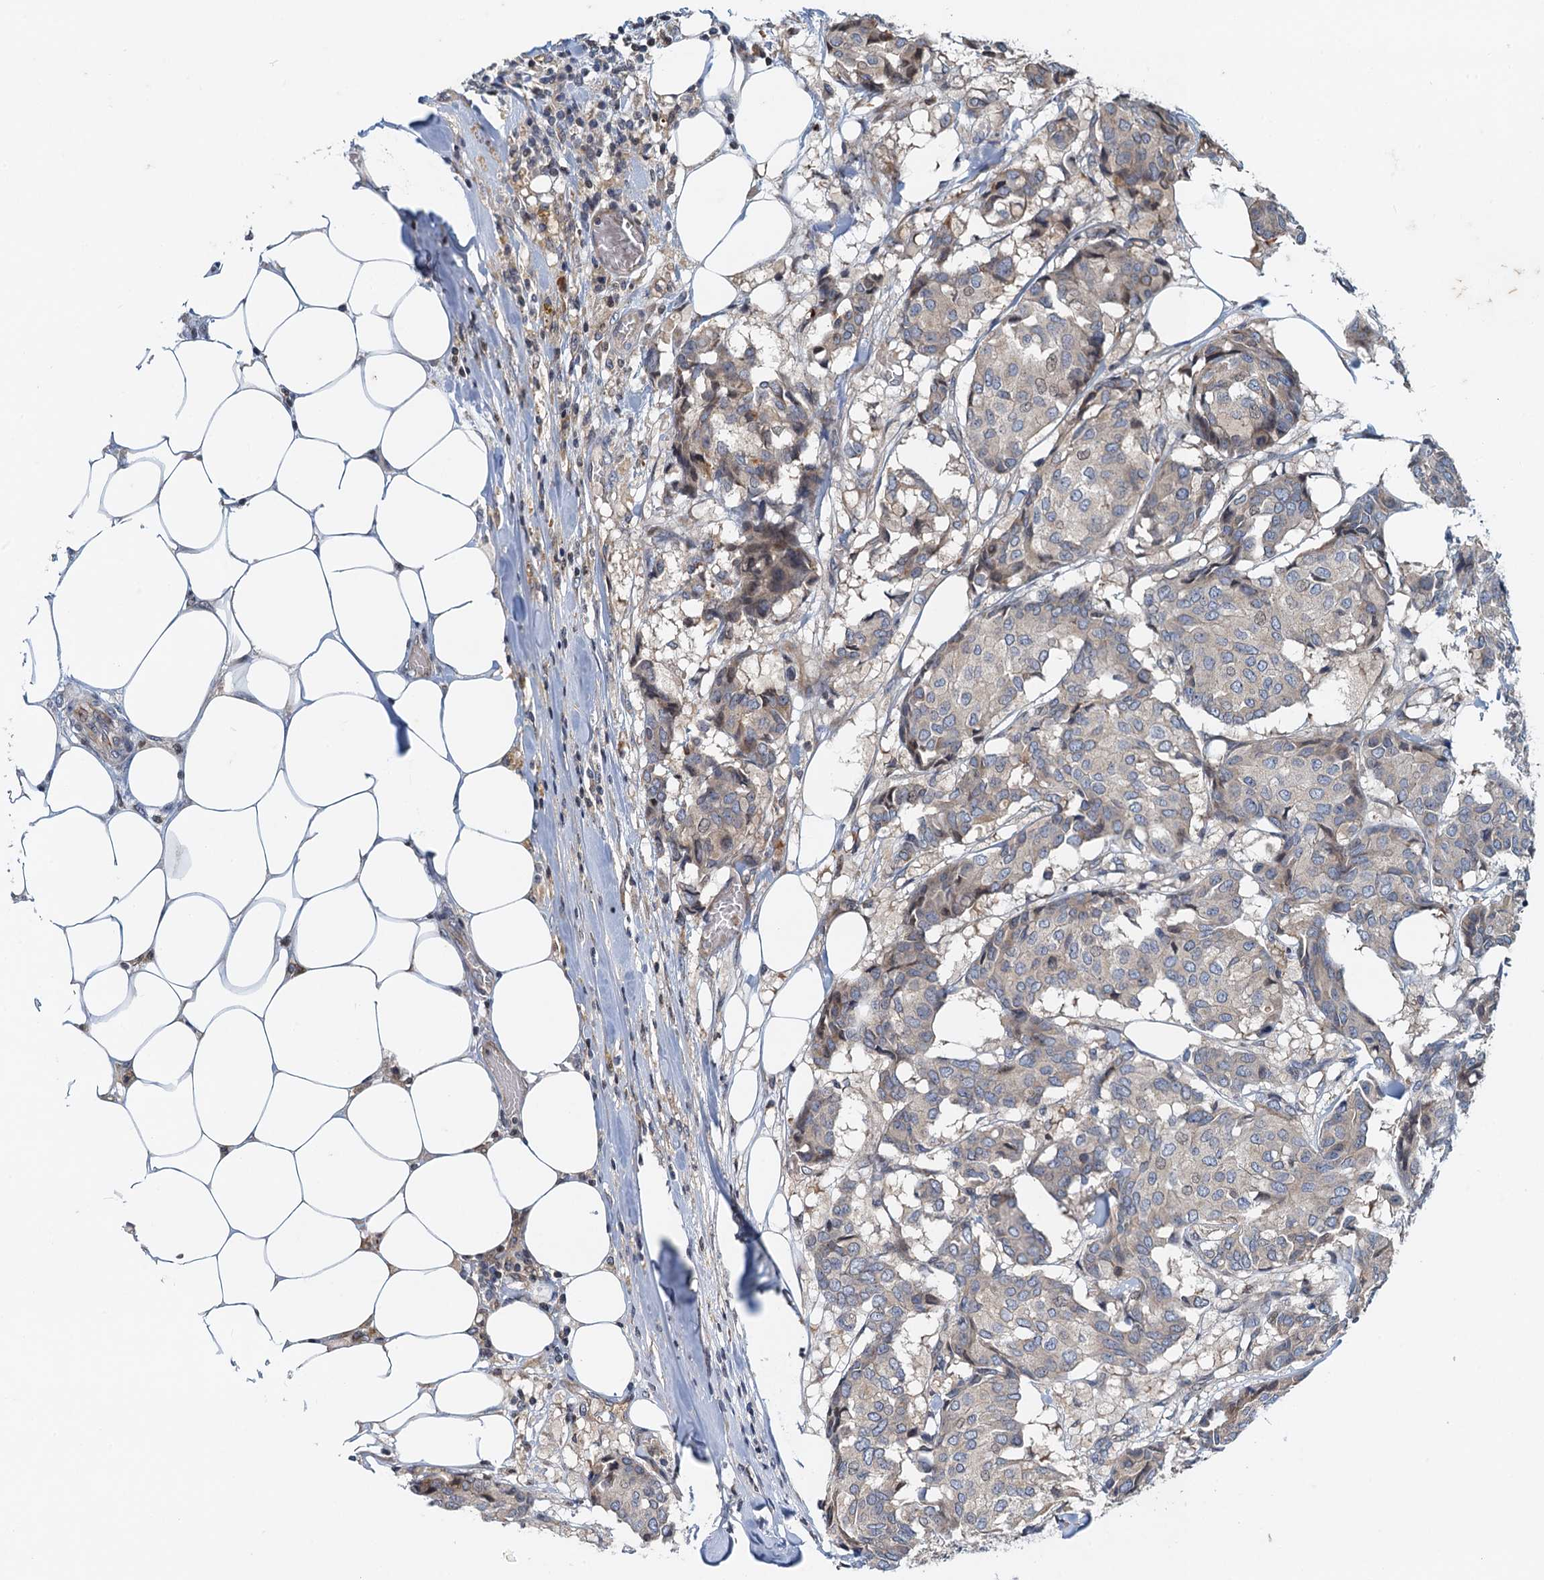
{"staining": {"intensity": "negative", "quantity": "none", "location": "none"}, "tissue": "breast cancer", "cell_type": "Tumor cells", "image_type": "cancer", "snomed": [{"axis": "morphology", "description": "Duct carcinoma"}, {"axis": "topography", "description": "Breast"}], "caption": "This micrograph is of breast cancer (infiltrating ductal carcinoma) stained with IHC to label a protein in brown with the nuclei are counter-stained blue. There is no staining in tumor cells.", "gene": "NBEA", "patient": {"sex": "female", "age": 75}}